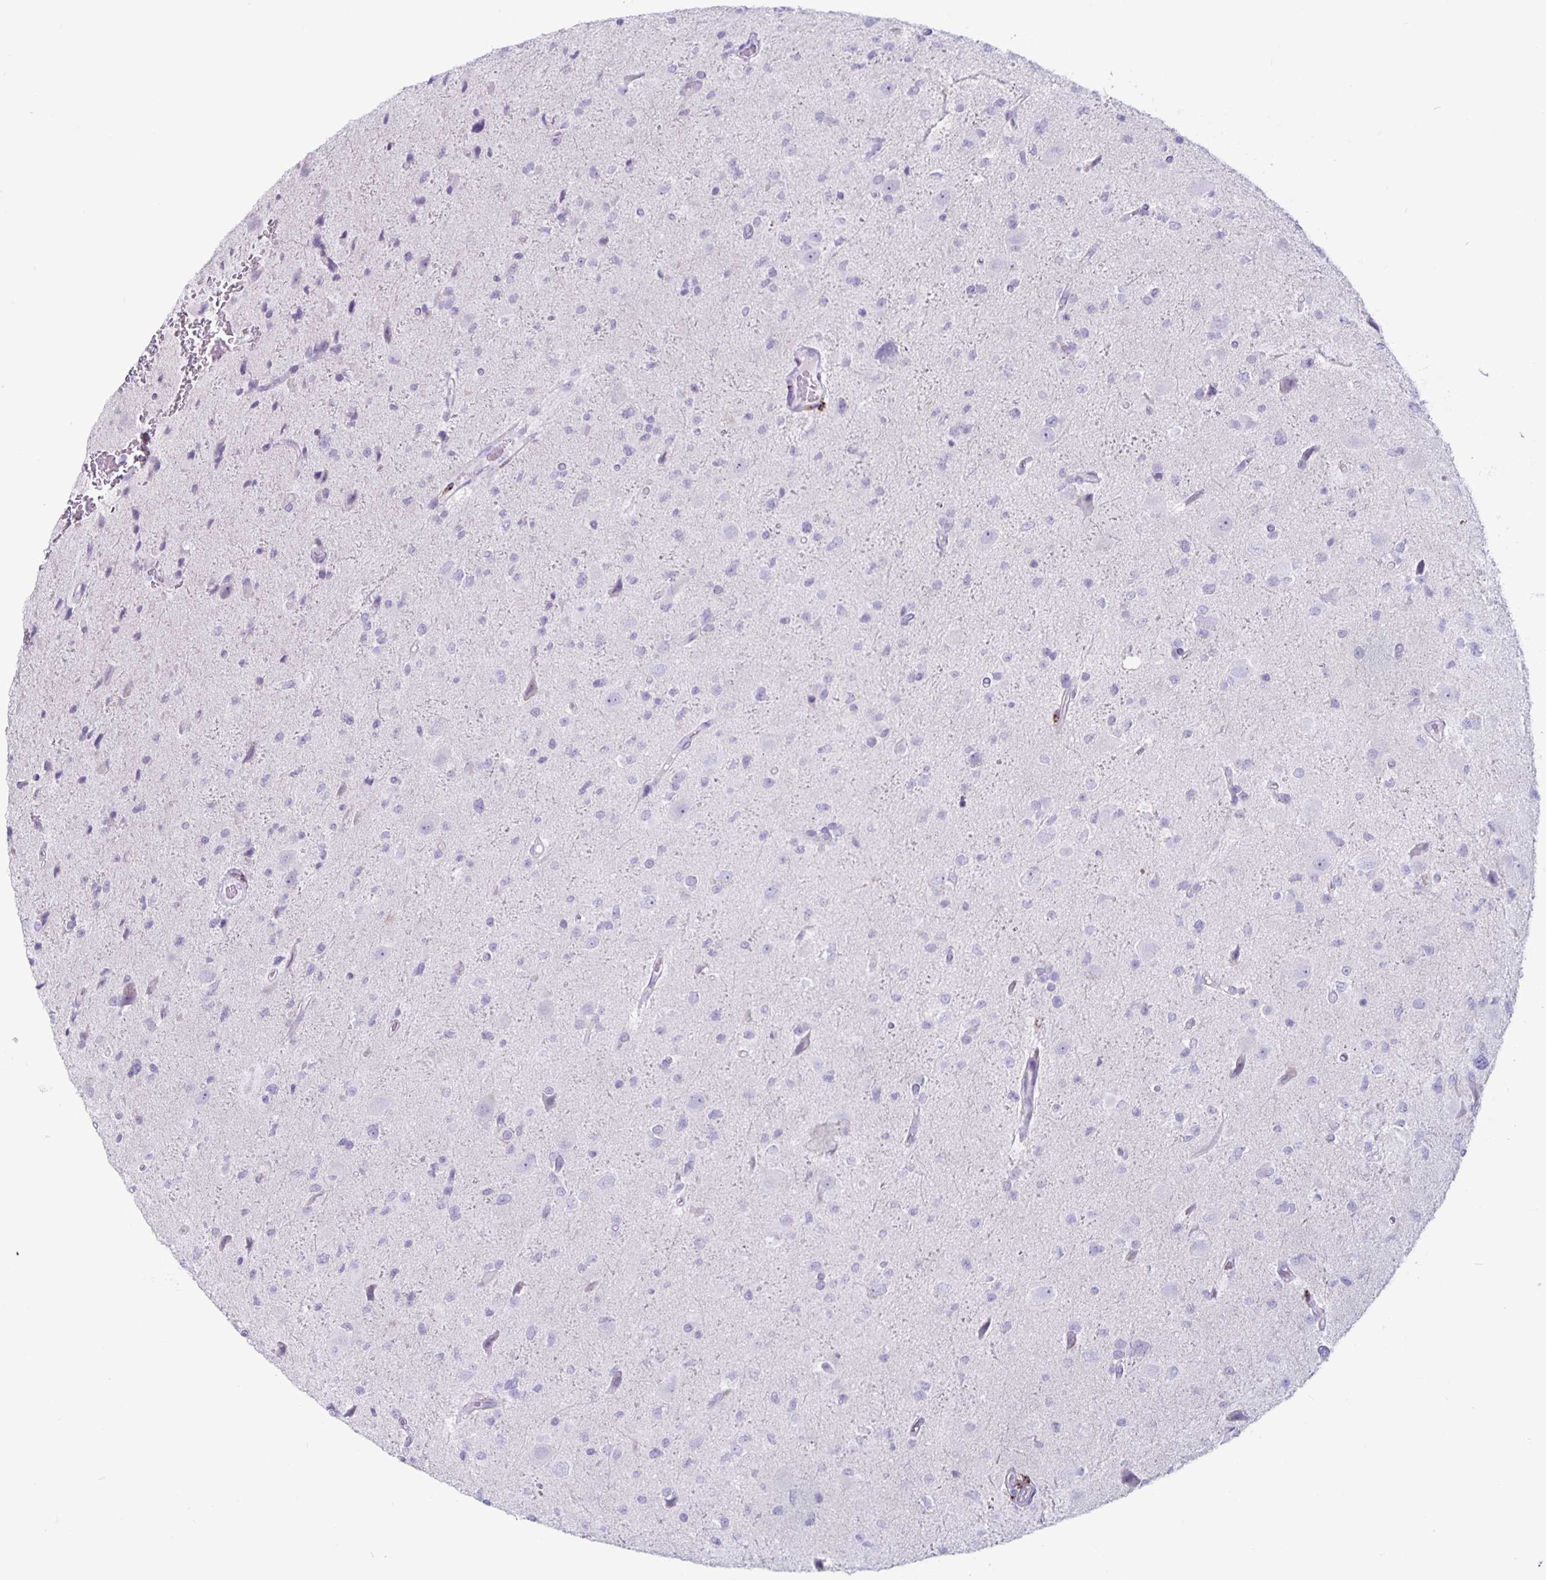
{"staining": {"intensity": "negative", "quantity": "none", "location": "none"}, "tissue": "glioma", "cell_type": "Tumor cells", "image_type": "cancer", "snomed": [{"axis": "morphology", "description": "Glioma, malignant, Low grade"}, {"axis": "topography", "description": "Brain"}], "caption": "Immunohistochemistry (IHC) micrograph of human glioma stained for a protein (brown), which demonstrates no staining in tumor cells.", "gene": "GZMK", "patient": {"sex": "female", "age": 32}}